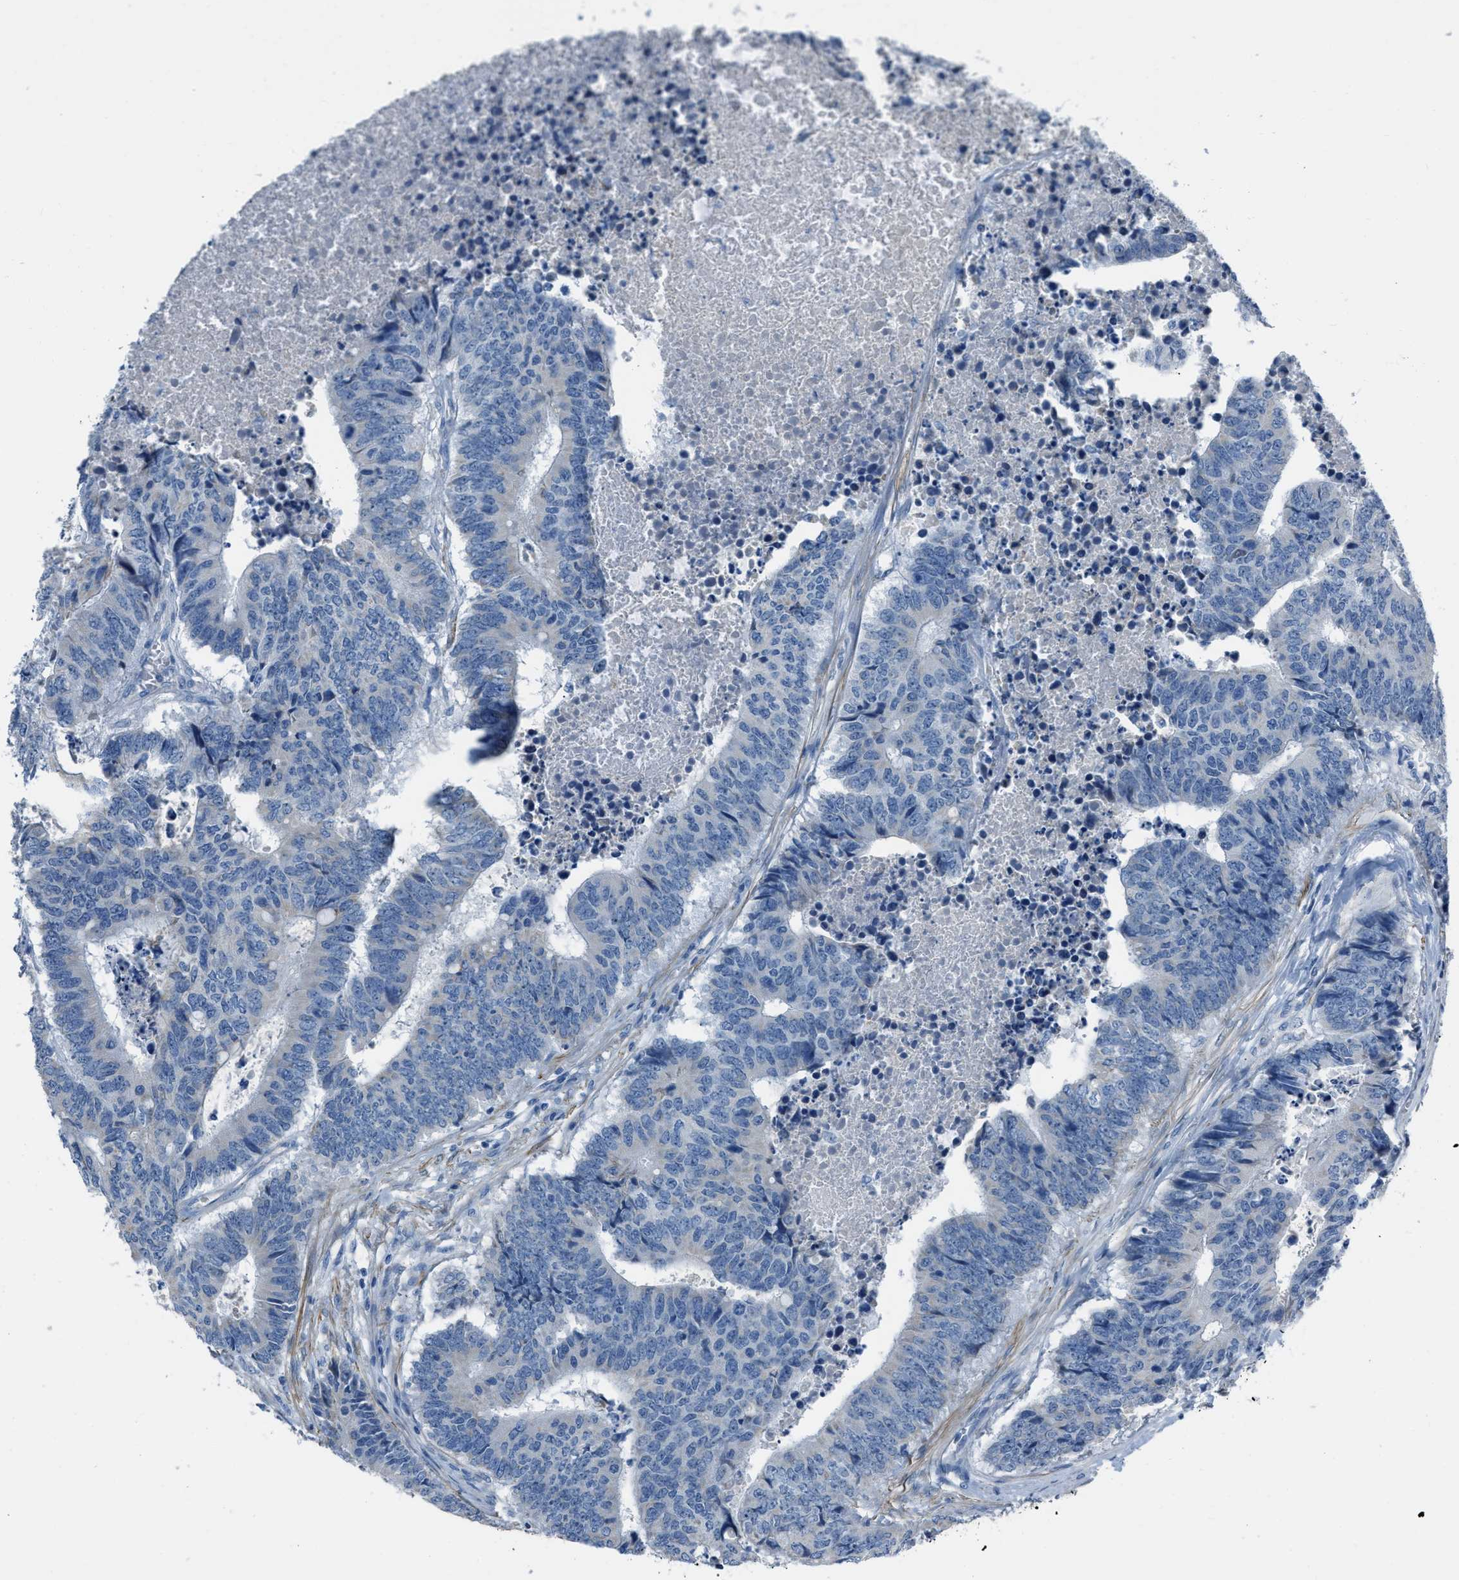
{"staining": {"intensity": "negative", "quantity": "none", "location": "none"}, "tissue": "colorectal cancer", "cell_type": "Tumor cells", "image_type": "cancer", "snomed": [{"axis": "morphology", "description": "Adenocarcinoma, NOS"}, {"axis": "topography", "description": "Rectum"}], "caption": "Colorectal adenocarcinoma was stained to show a protein in brown. There is no significant staining in tumor cells.", "gene": "SPATC1L", "patient": {"sex": "male", "age": 84}}